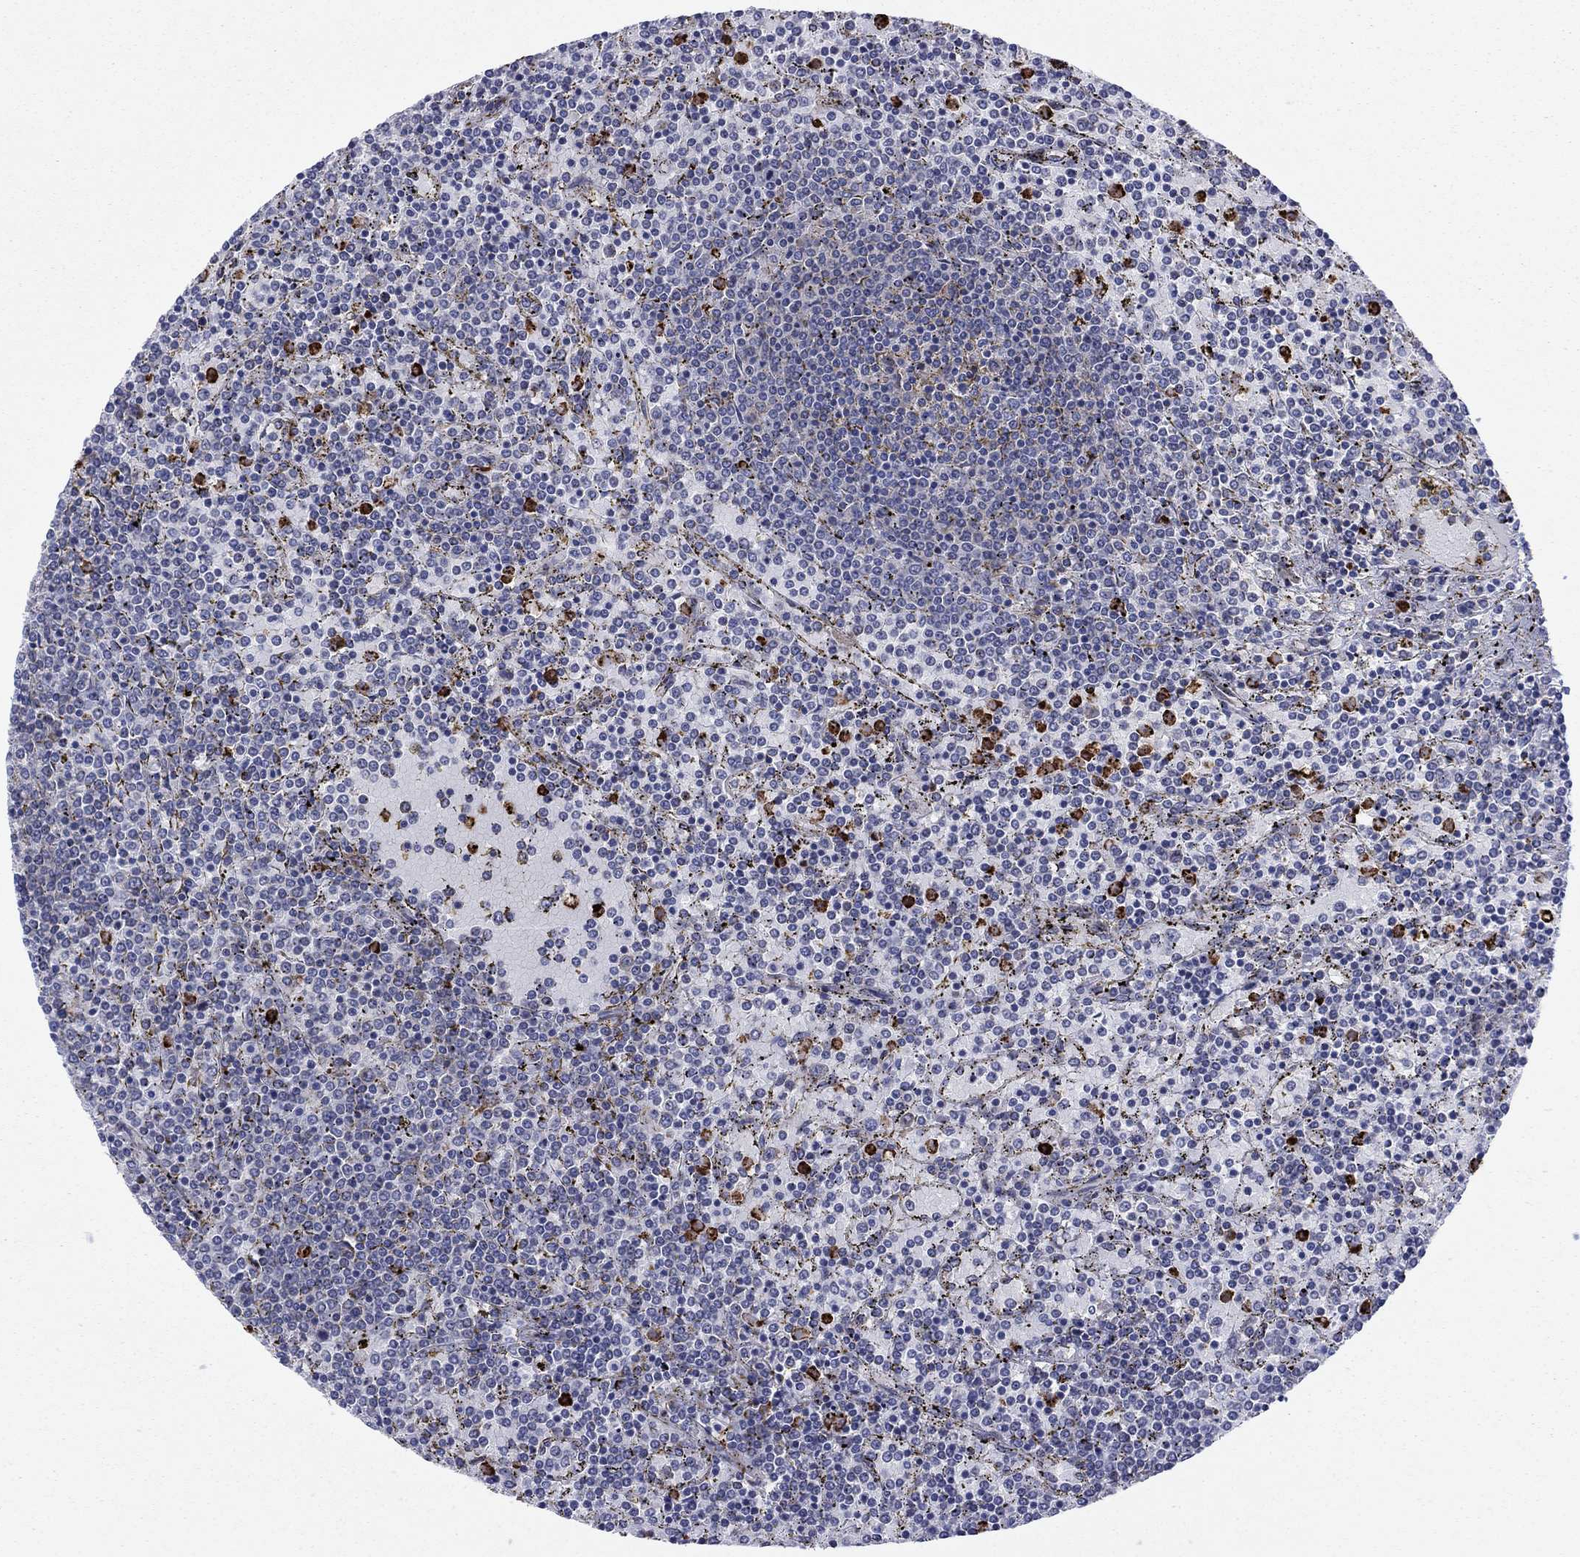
{"staining": {"intensity": "negative", "quantity": "none", "location": "none"}, "tissue": "lymphoma", "cell_type": "Tumor cells", "image_type": "cancer", "snomed": [{"axis": "morphology", "description": "Malignant lymphoma, non-Hodgkin's type, Low grade"}, {"axis": "topography", "description": "Spleen"}], "caption": "A high-resolution histopathology image shows immunohistochemistry staining of lymphoma, which displays no significant positivity in tumor cells.", "gene": "GPR155", "patient": {"sex": "female", "age": 77}}